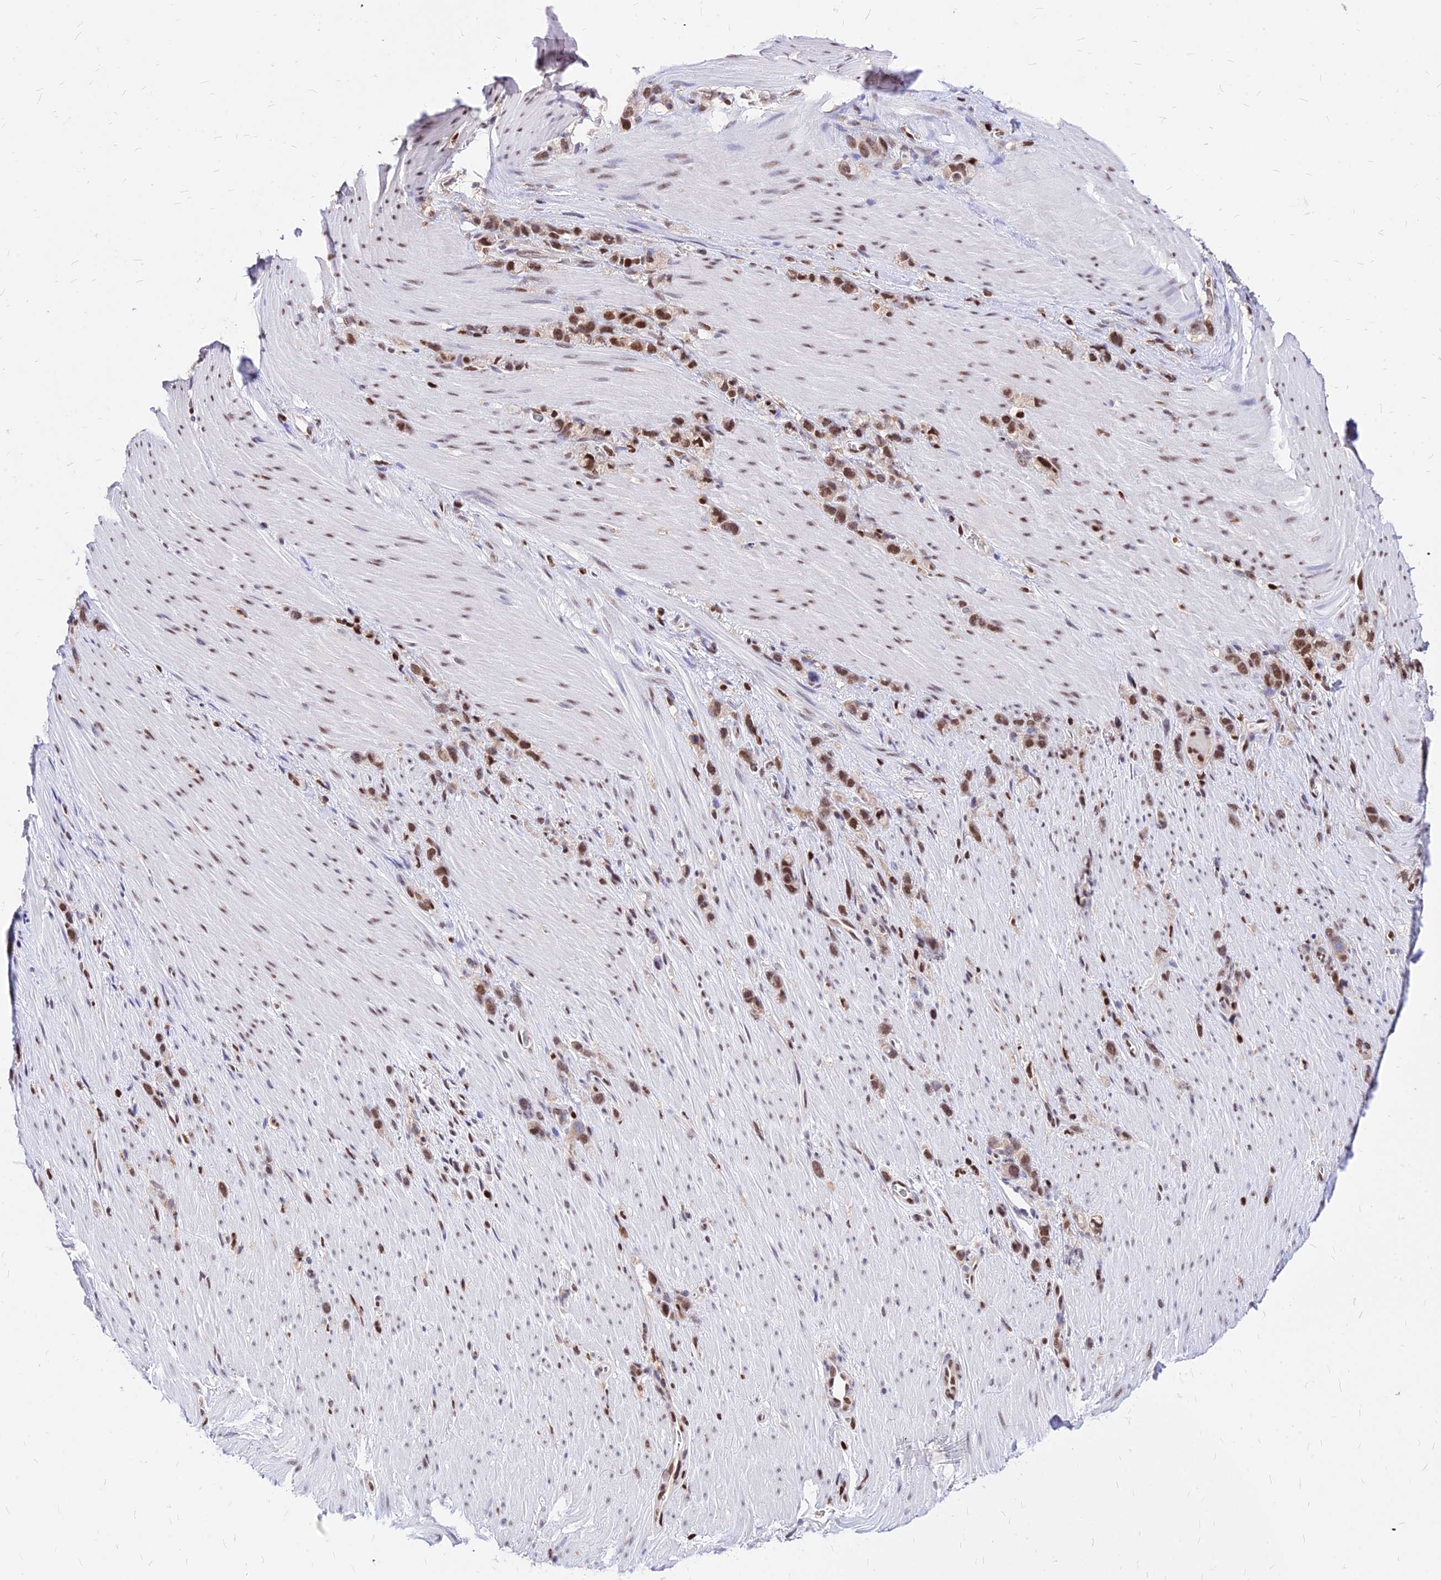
{"staining": {"intensity": "moderate", "quantity": ">75%", "location": "nuclear"}, "tissue": "stomach cancer", "cell_type": "Tumor cells", "image_type": "cancer", "snomed": [{"axis": "morphology", "description": "Adenocarcinoma, NOS"}, {"axis": "topography", "description": "Stomach"}], "caption": "Immunohistochemical staining of adenocarcinoma (stomach) shows moderate nuclear protein staining in approximately >75% of tumor cells. The staining is performed using DAB (3,3'-diaminobenzidine) brown chromogen to label protein expression. The nuclei are counter-stained blue using hematoxylin.", "gene": "PAXX", "patient": {"sex": "female", "age": 65}}